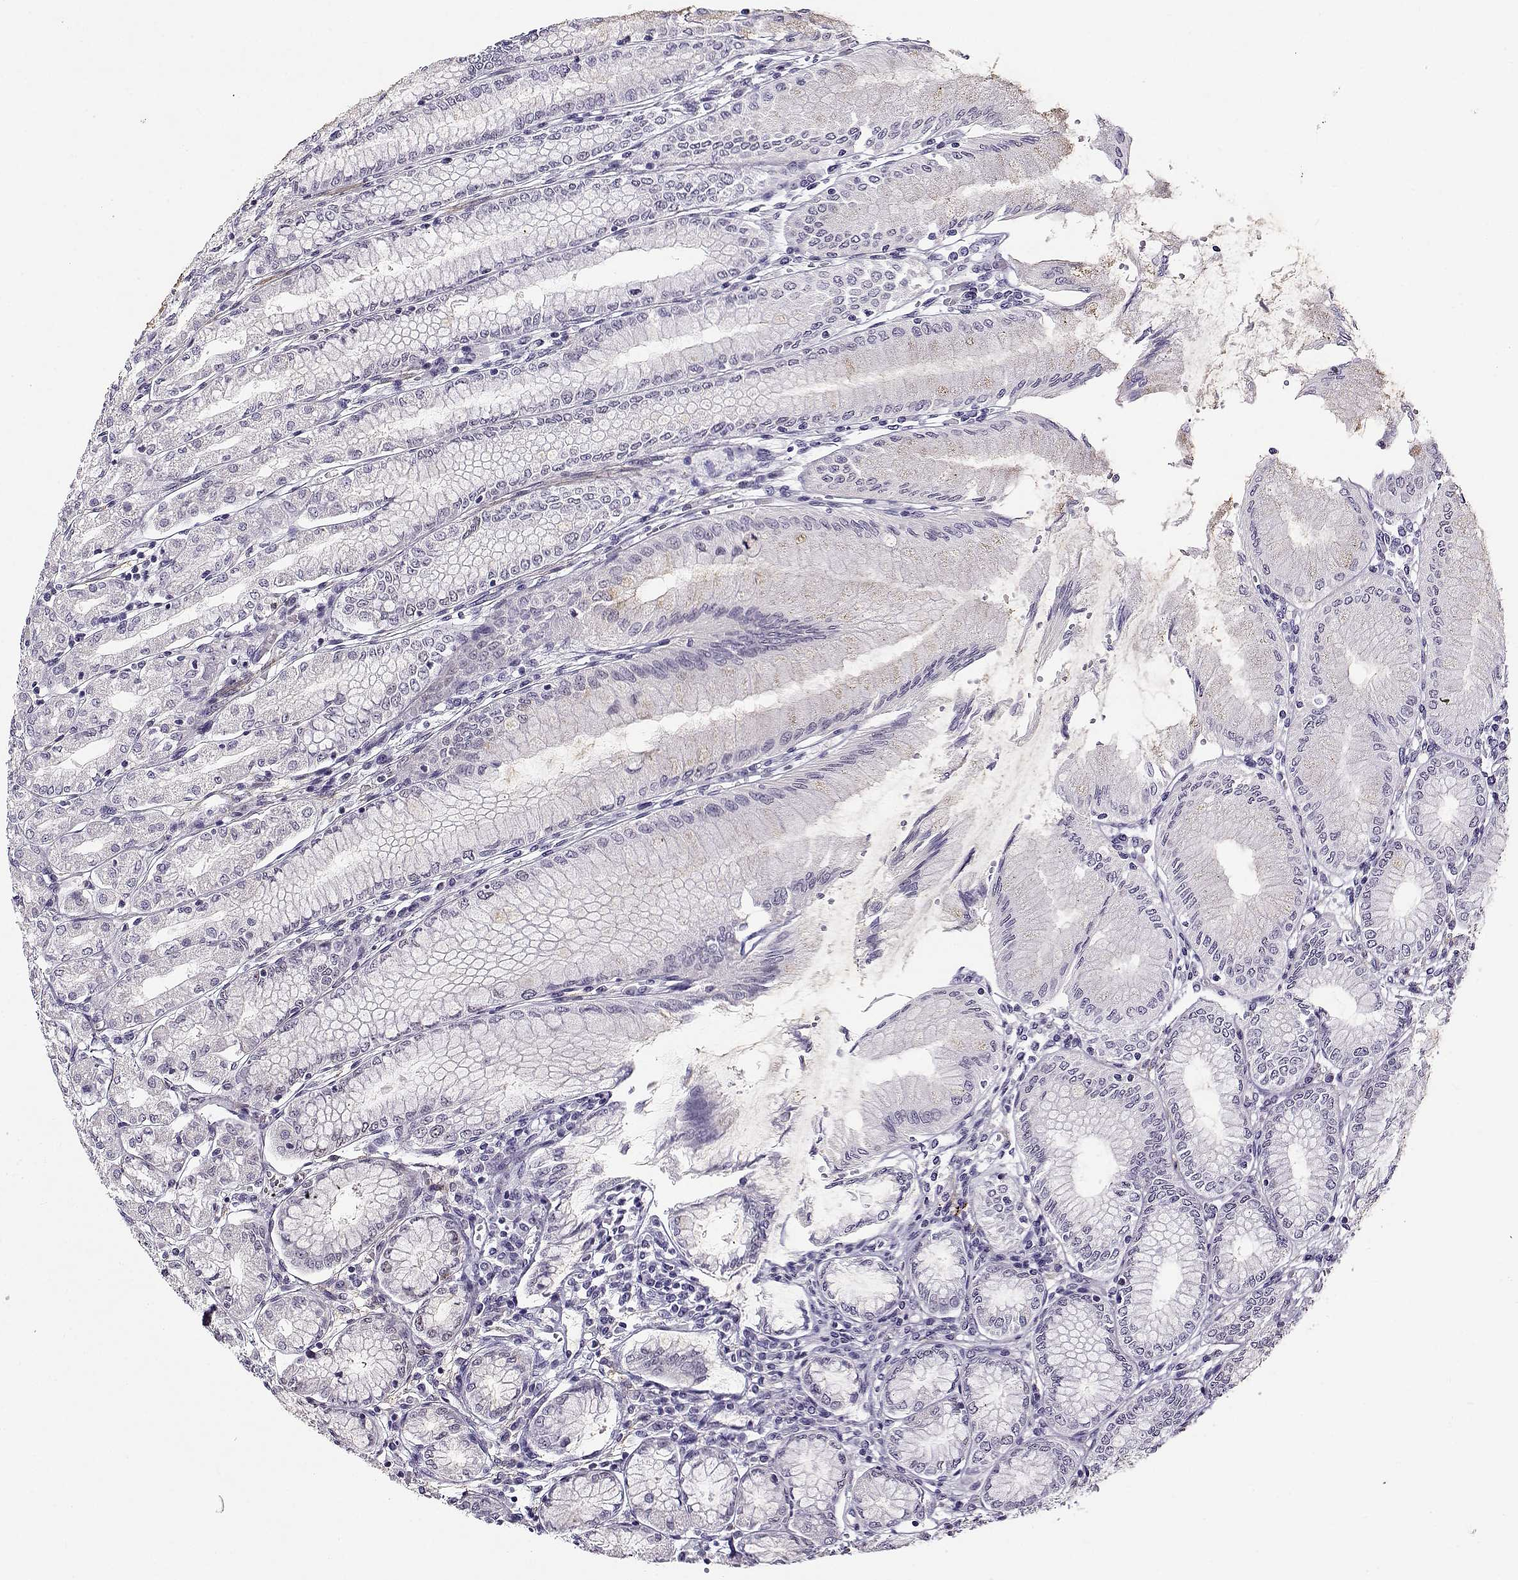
{"staining": {"intensity": "negative", "quantity": "none", "location": "none"}, "tissue": "stomach", "cell_type": "Glandular cells", "image_type": "normal", "snomed": [{"axis": "morphology", "description": "Normal tissue, NOS"}, {"axis": "topography", "description": "Skeletal muscle"}, {"axis": "topography", "description": "Stomach"}], "caption": "Stomach stained for a protein using immunohistochemistry displays no positivity glandular cells.", "gene": "BACH1", "patient": {"sex": "female", "age": 57}}